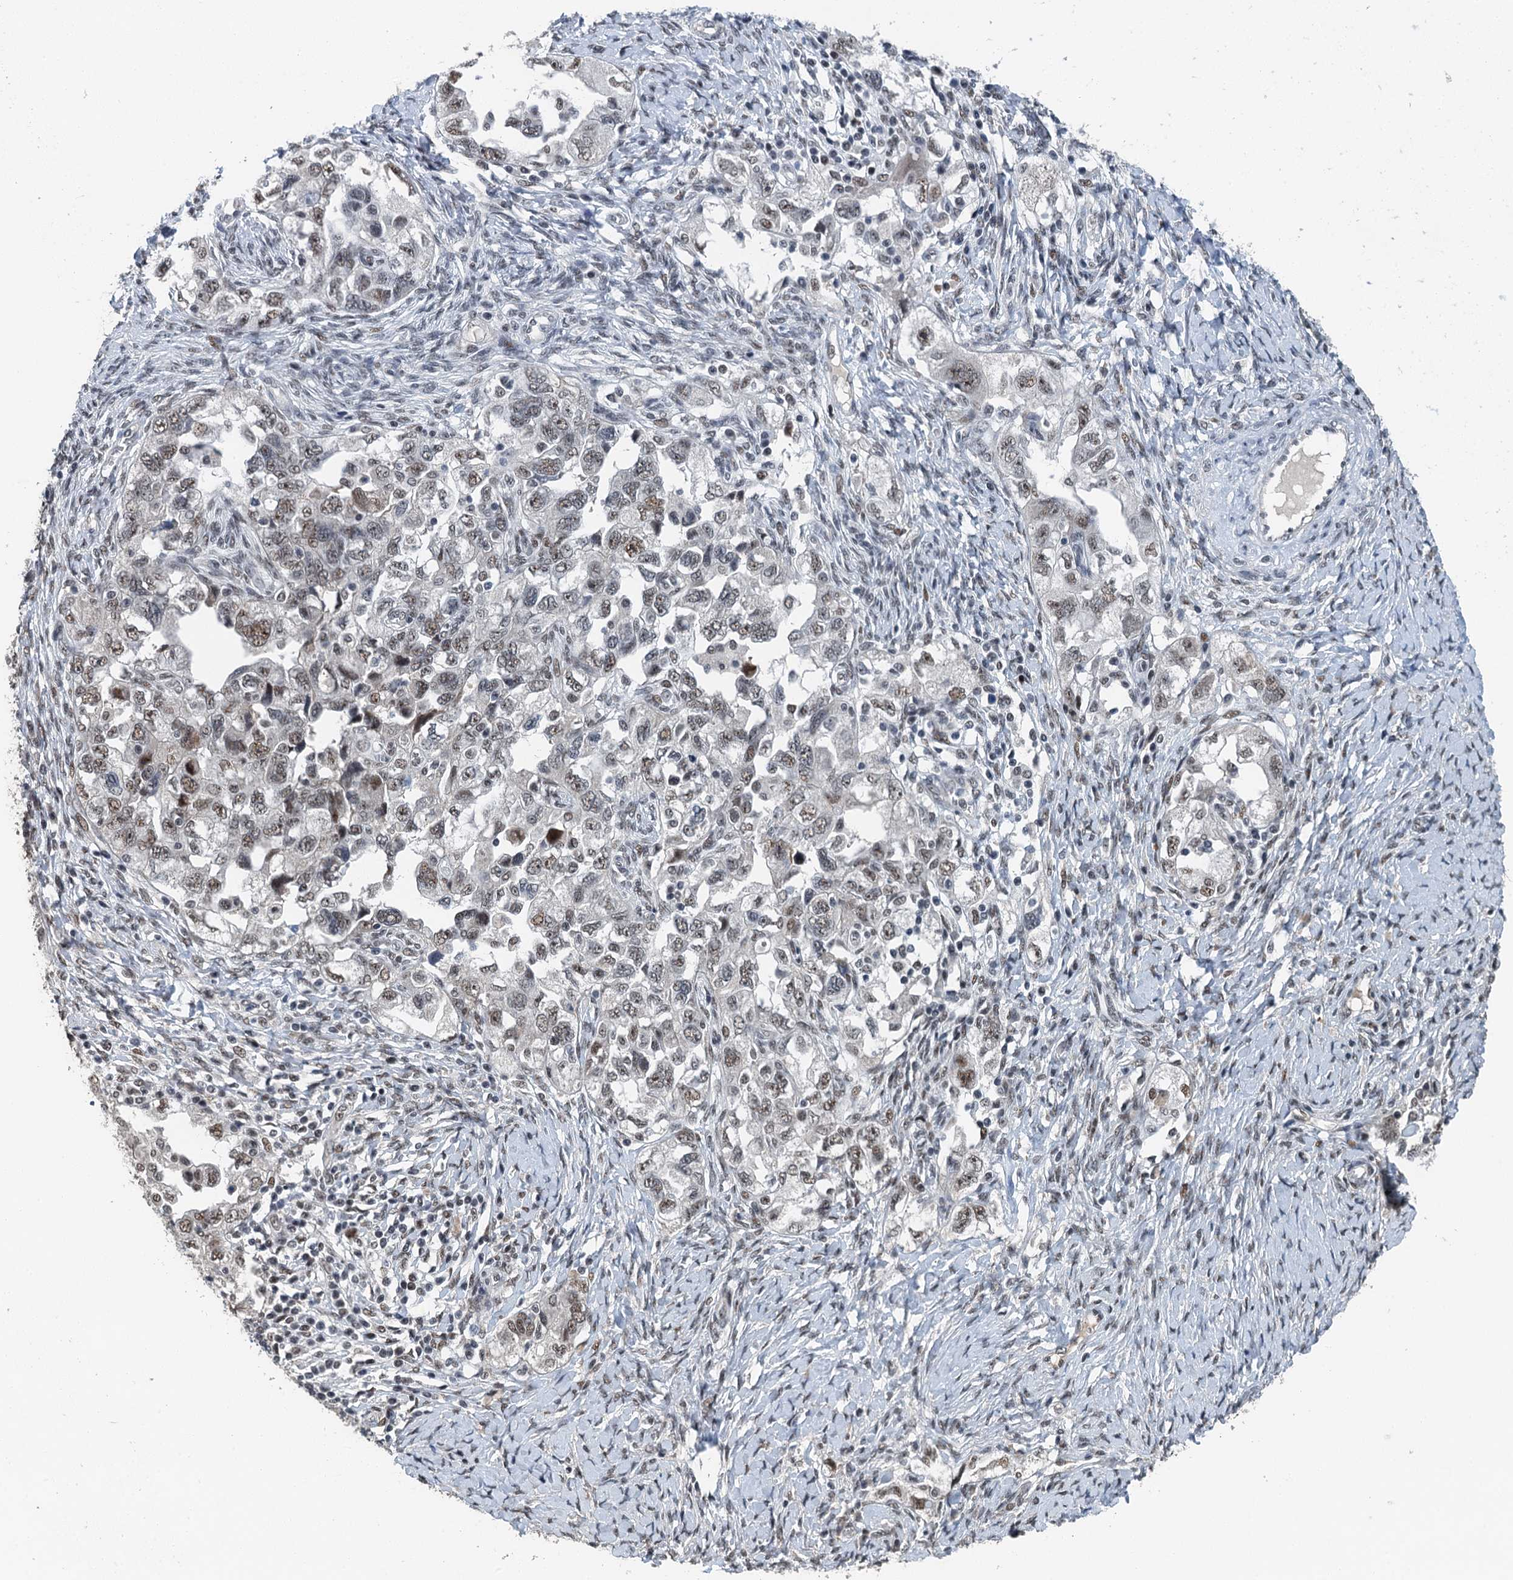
{"staining": {"intensity": "weak", "quantity": ">75%", "location": "nuclear"}, "tissue": "ovarian cancer", "cell_type": "Tumor cells", "image_type": "cancer", "snomed": [{"axis": "morphology", "description": "Carcinoma, NOS"}, {"axis": "morphology", "description": "Cystadenocarcinoma, serous, NOS"}, {"axis": "topography", "description": "Ovary"}], "caption": "Ovarian cancer stained with a protein marker demonstrates weak staining in tumor cells.", "gene": "MTA3", "patient": {"sex": "female", "age": 69}}